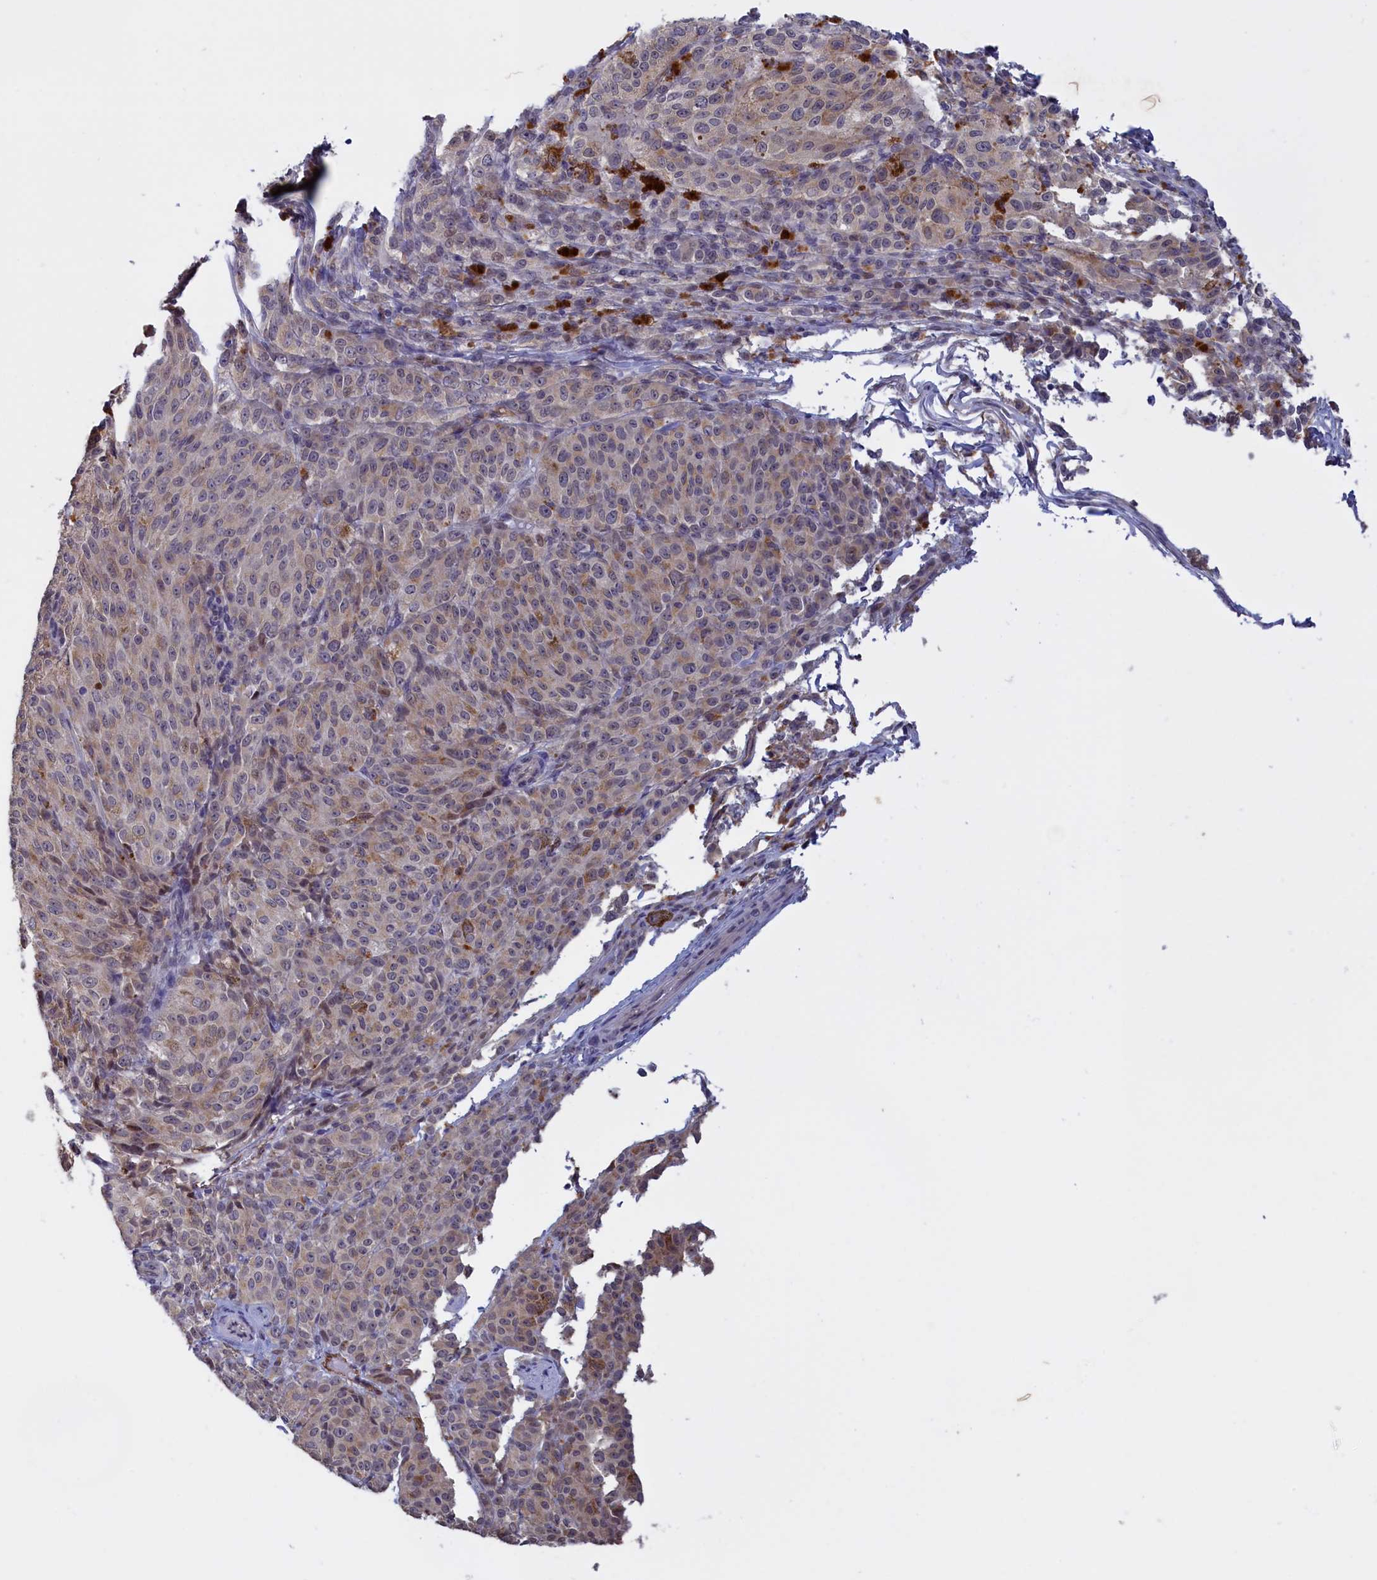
{"staining": {"intensity": "negative", "quantity": "none", "location": "none"}, "tissue": "melanoma", "cell_type": "Tumor cells", "image_type": "cancer", "snomed": [{"axis": "morphology", "description": "Malignant melanoma, NOS"}, {"axis": "topography", "description": "Skin"}], "caption": "An immunohistochemistry photomicrograph of melanoma is shown. There is no staining in tumor cells of melanoma.", "gene": "COL19A1", "patient": {"sex": "female", "age": 52}}